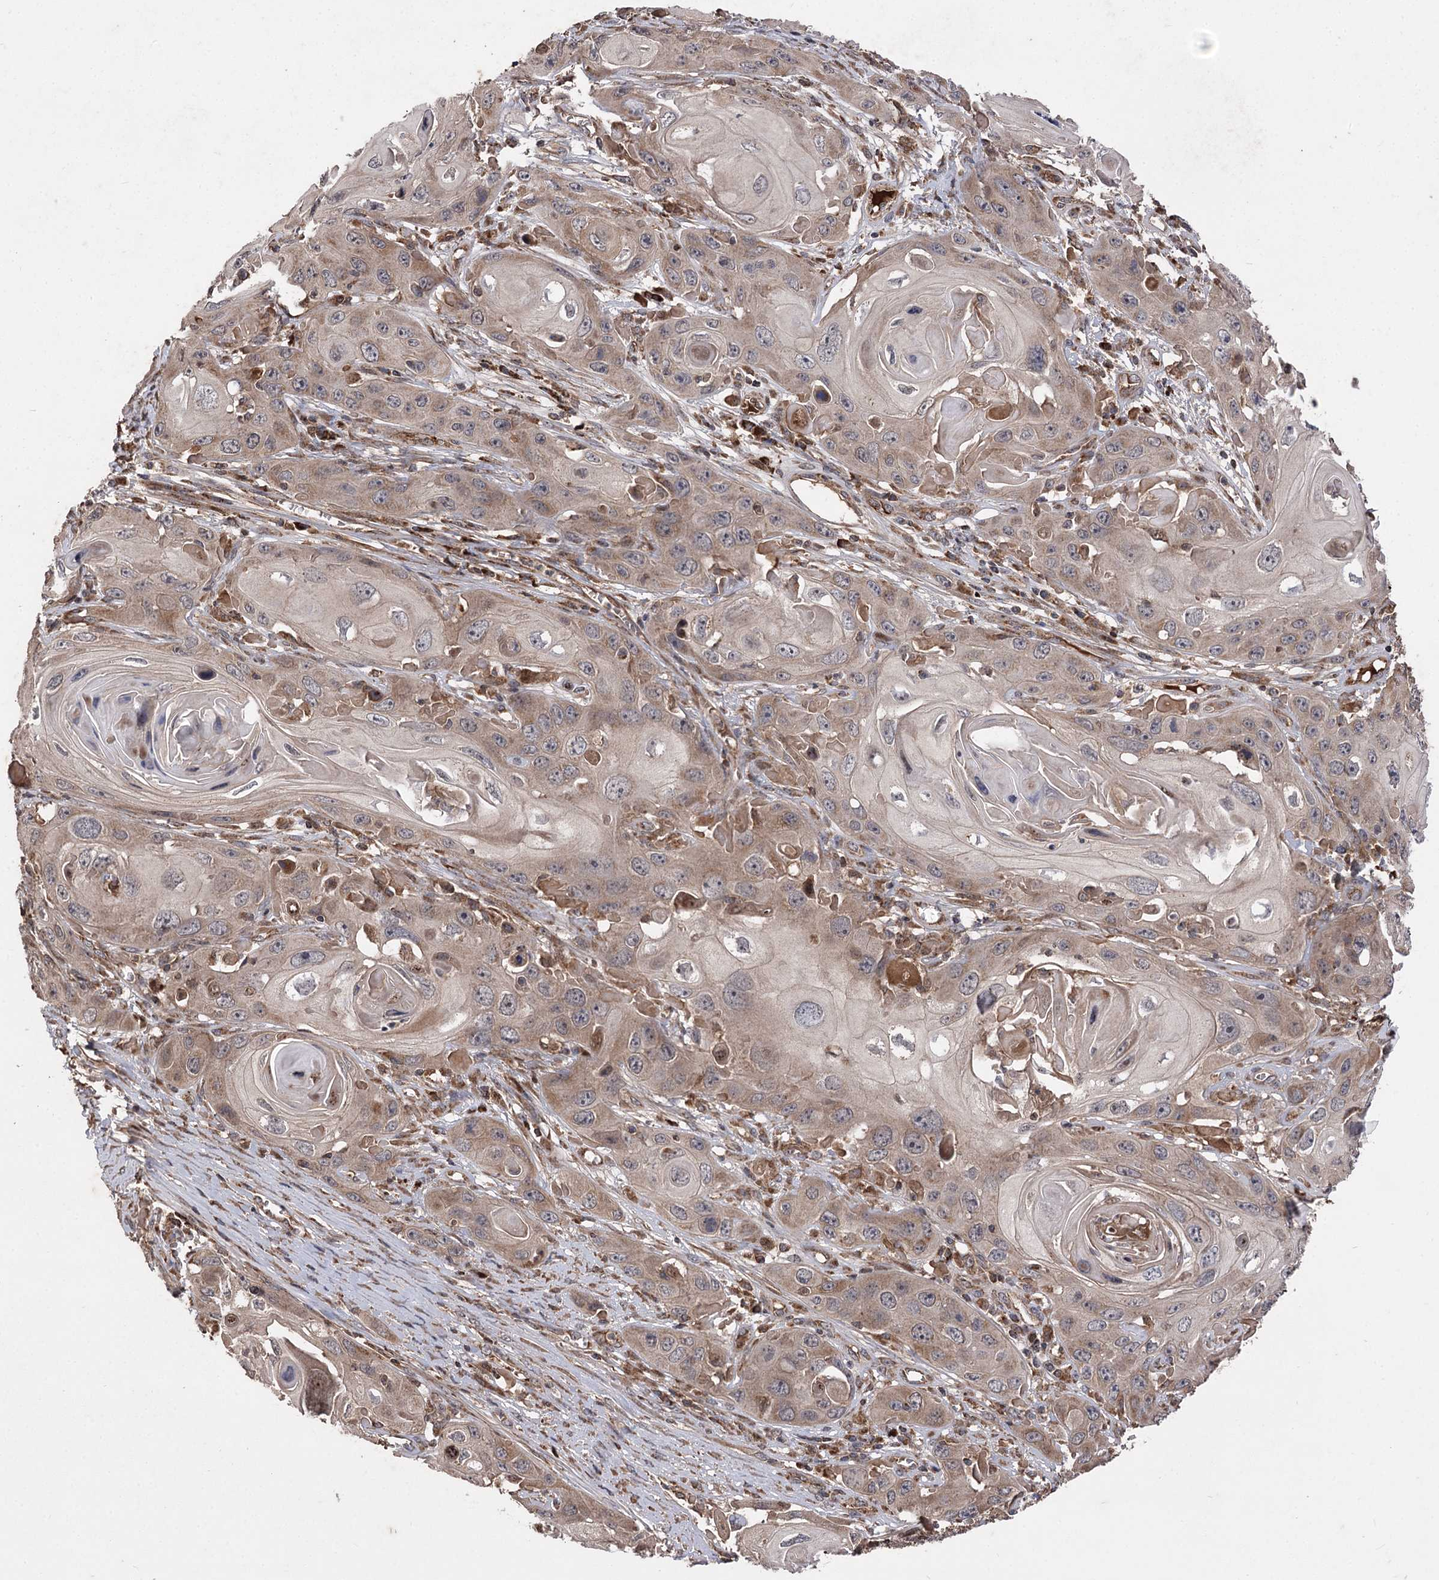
{"staining": {"intensity": "moderate", "quantity": ">75%", "location": "cytoplasmic/membranous"}, "tissue": "skin cancer", "cell_type": "Tumor cells", "image_type": "cancer", "snomed": [{"axis": "morphology", "description": "Squamous cell carcinoma, NOS"}, {"axis": "topography", "description": "Skin"}], "caption": "Protein expression analysis of human skin cancer (squamous cell carcinoma) reveals moderate cytoplasmic/membranous staining in about >75% of tumor cells.", "gene": "RASSF3", "patient": {"sex": "male", "age": 55}}